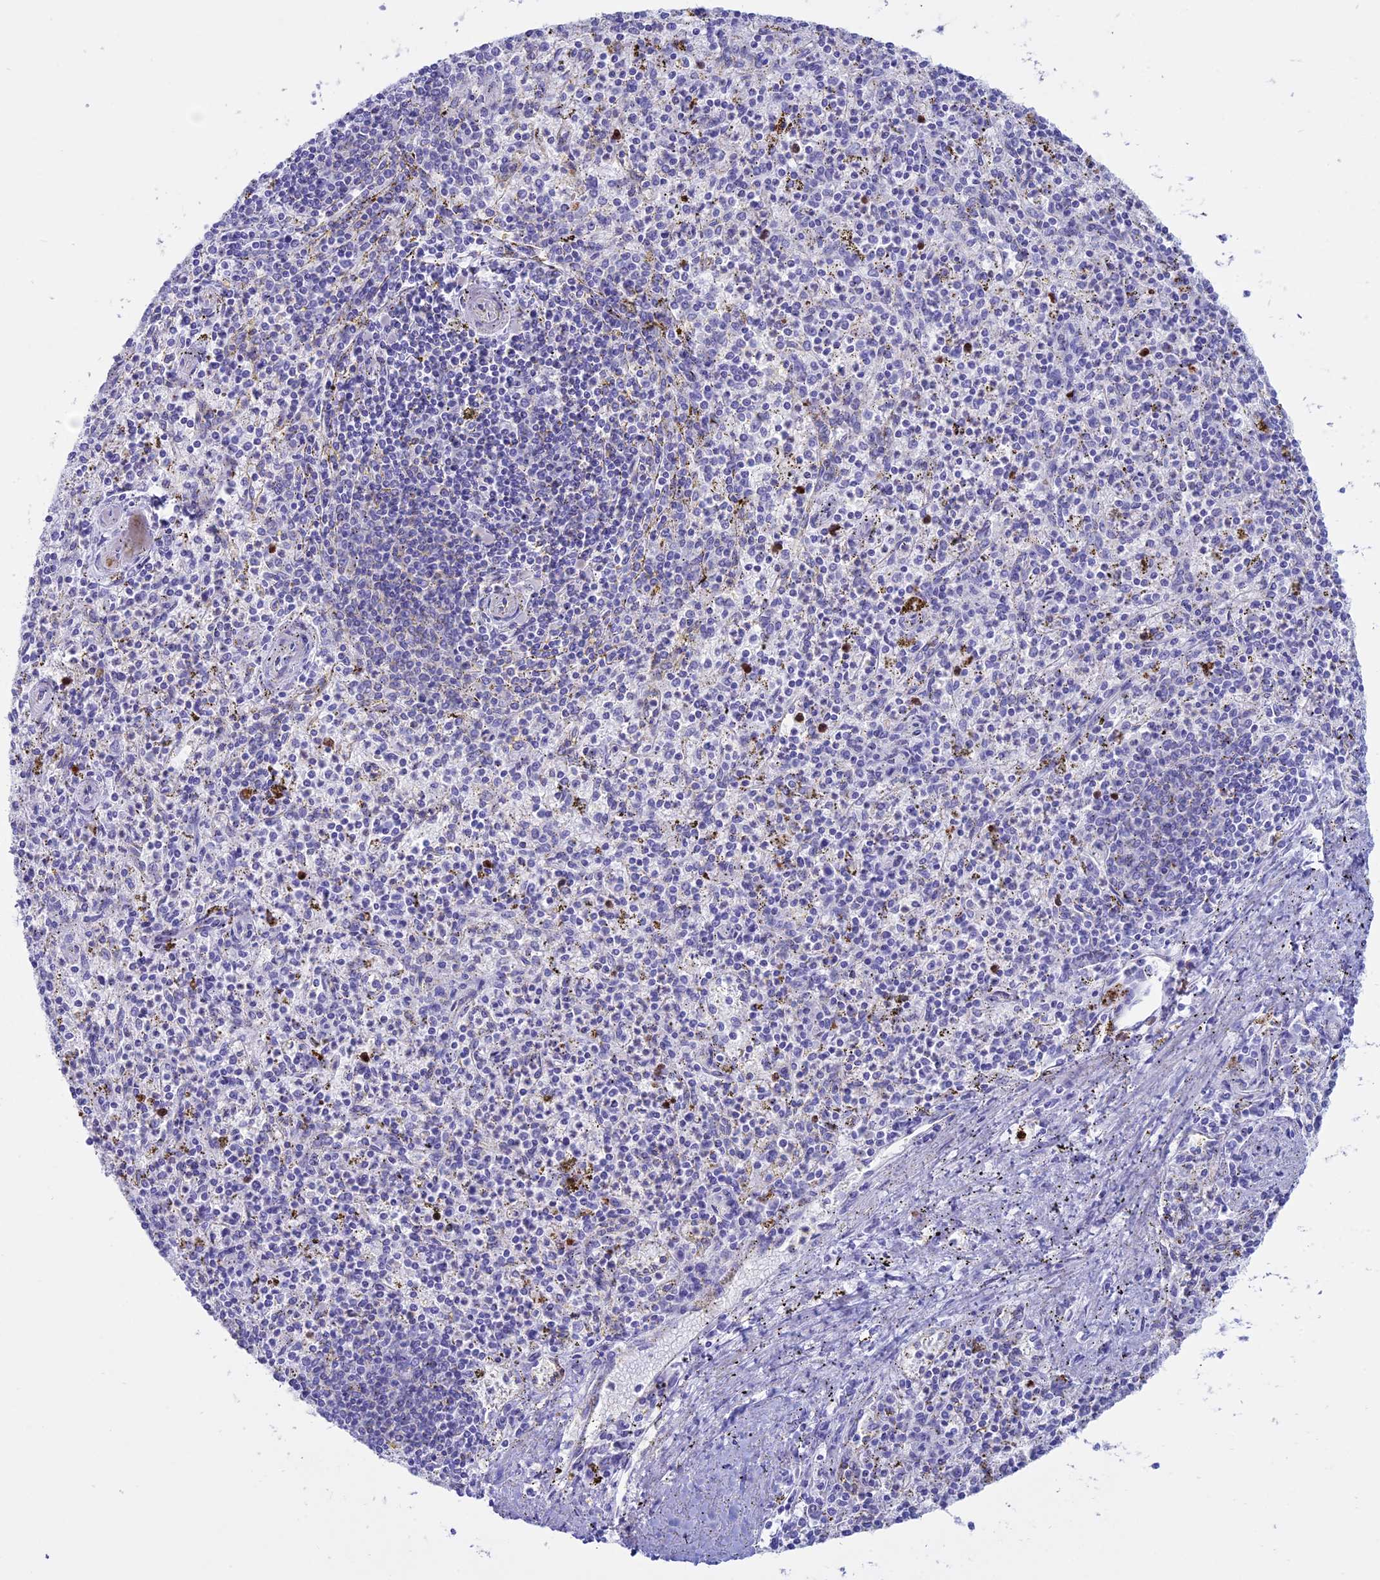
{"staining": {"intensity": "negative", "quantity": "none", "location": "none"}, "tissue": "spleen", "cell_type": "Cells in red pulp", "image_type": "normal", "snomed": [{"axis": "morphology", "description": "Normal tissue, NOS"}, {"axis": "topography", "description": "Spleen"}], "caption": "A high-resolution photomicrograph shows IHC staining of benign spleen, which demonstrates no significant positivity in cells in red pulp.", "gene": "OR2AE1", "patient": {"sex": "male", "age": 72}}